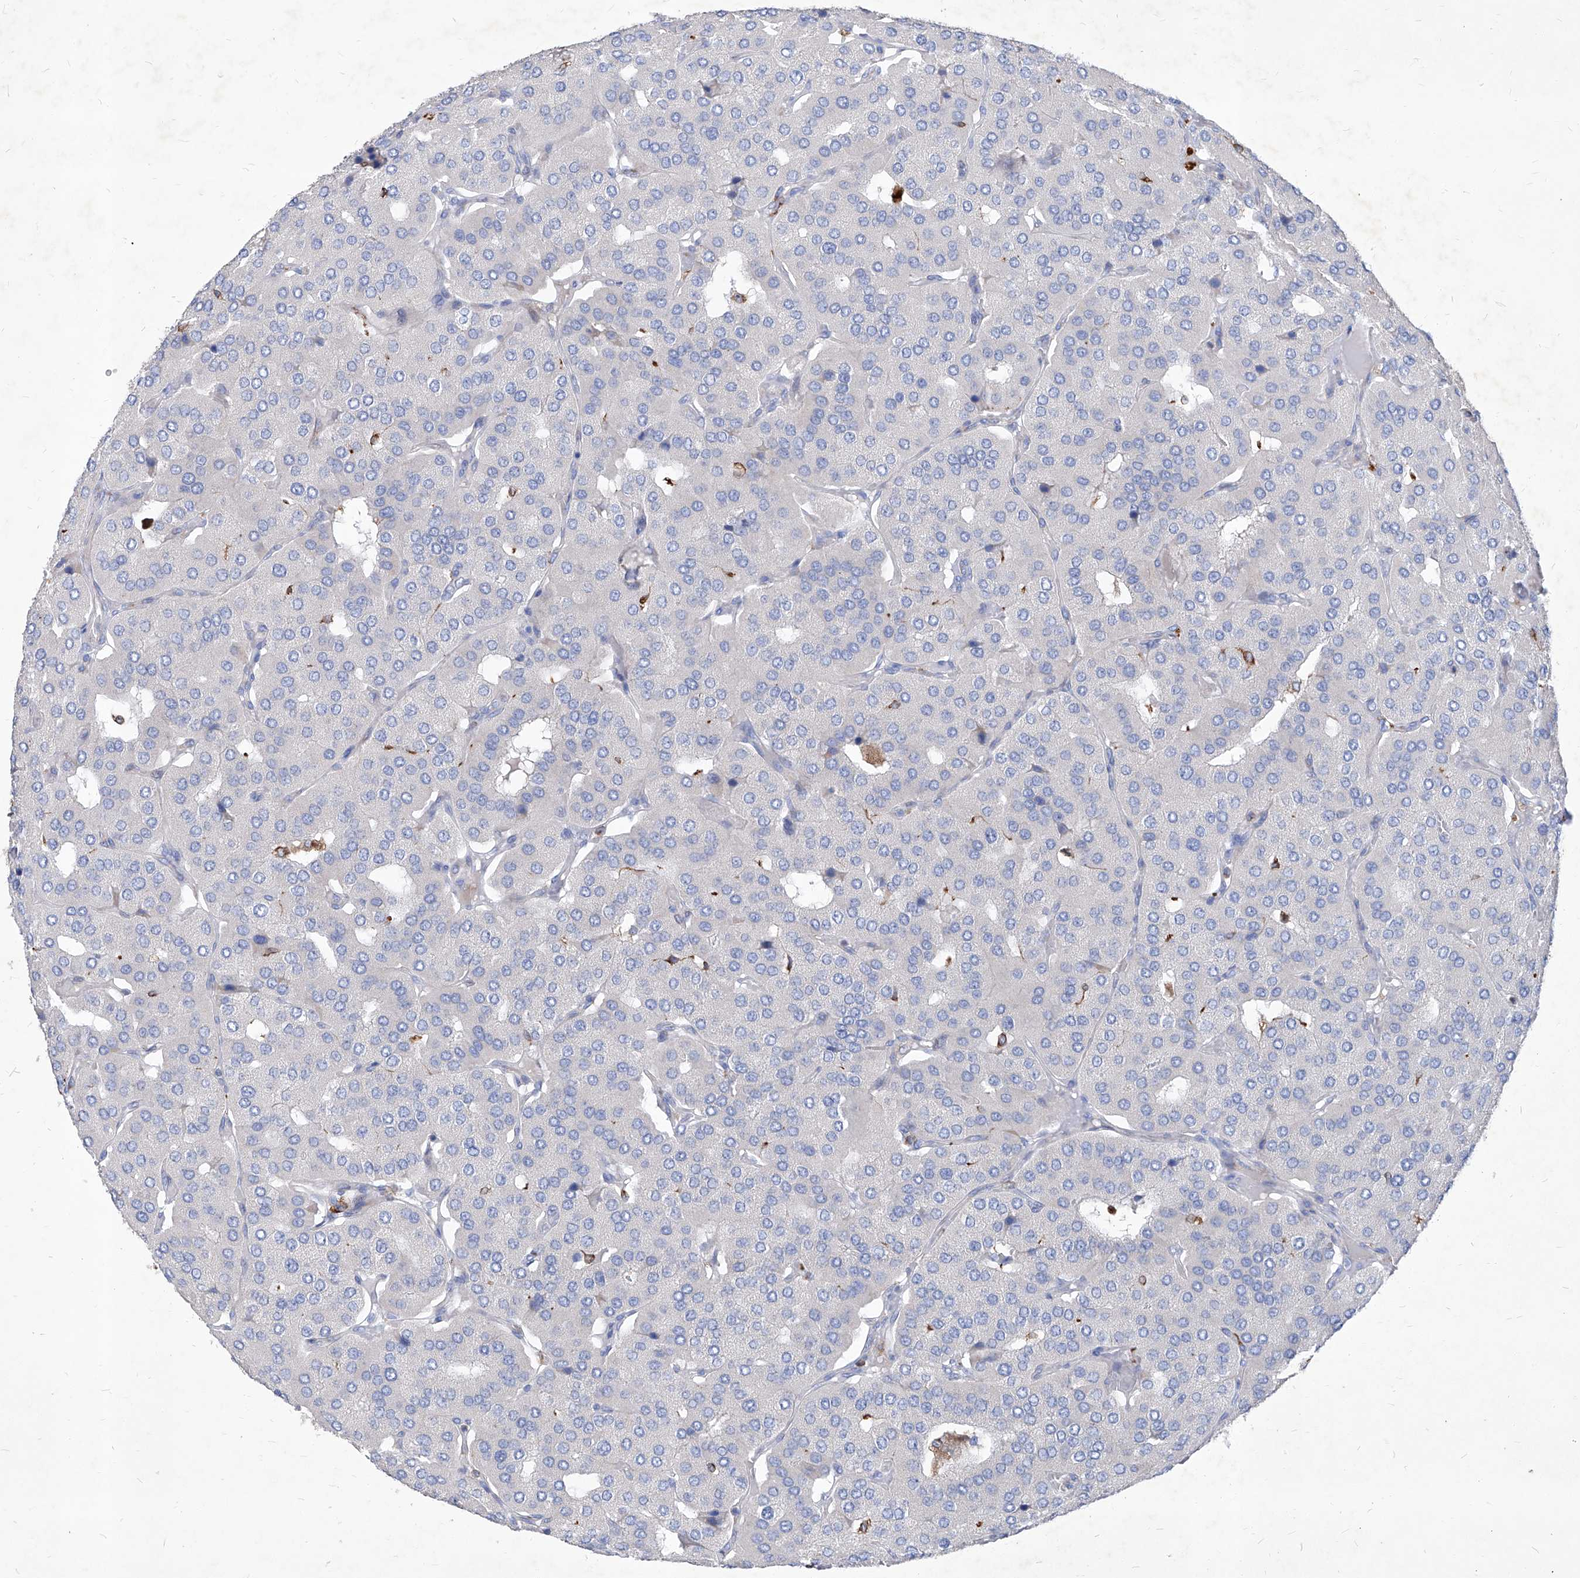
{"staining": {"intensity": "negative", "quantity": "none", "location": "none"}, "tissue": "parathyroid gland", "cell_type": "Glandular cells", "image_type": "normal", "snomed": [{"axis": "morphology", "description": "Normal tissue, NOS"}, {"axis": "morphology", "description": "Adenoma, NOS"}, {"axis": "topography", "description": "Parathyroid gland"}], "caption": "Parathyroid gland stained for a protein using immunohistochemistry reveals no expression glandular cells.", "gene": "UBOX5", "patient": {"sex": "female", "age": 86}}